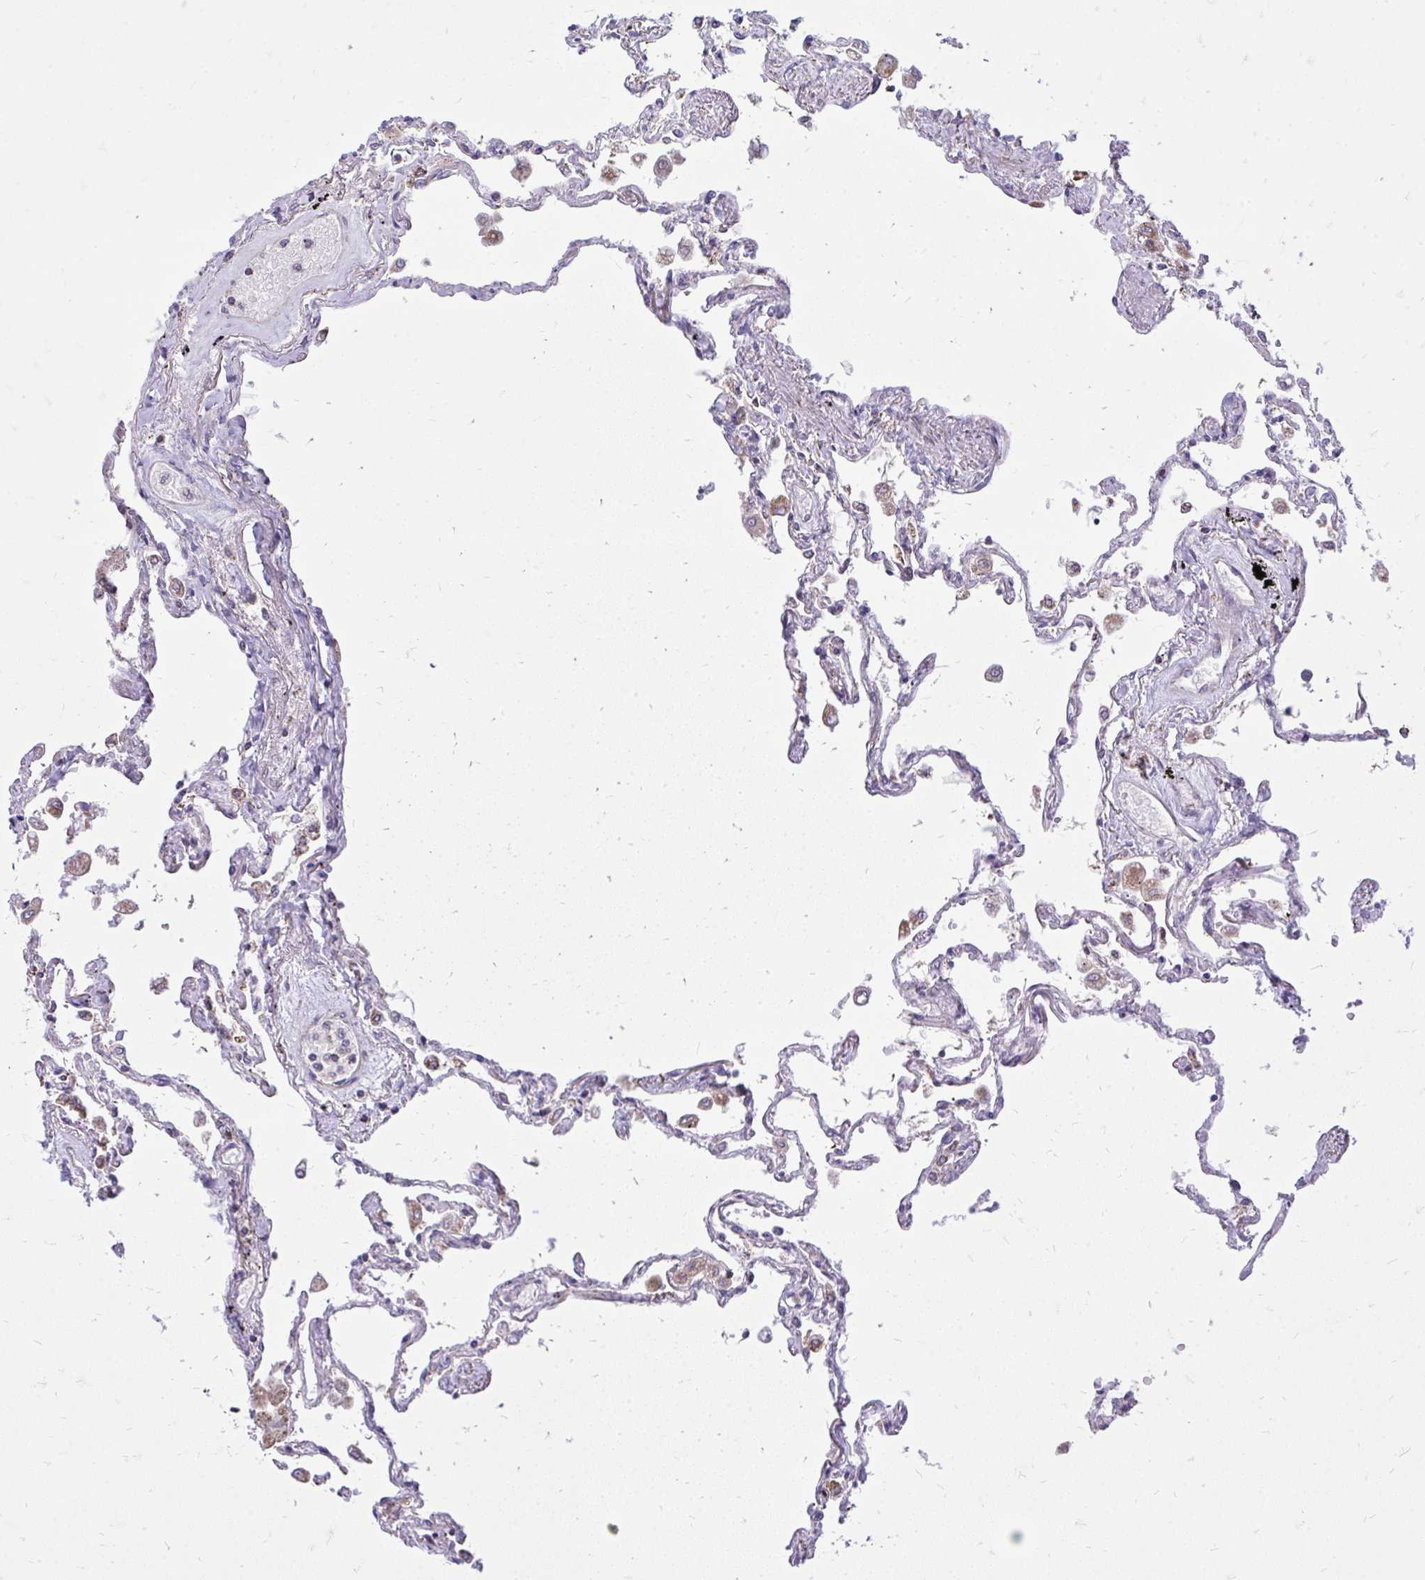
{"staining": {"intensity": "strong", "quantity": "<25%", "location": "cytoplasmic/membranous"}, "tissue": "lung", "cell_type": "Alveolar cells", "image_type": "normal", "snomed": [{"axis": "morphology", "description": "Normal tissue, NOS"}, {"axis": "morphology", "description": "Adenocarcinoma, NOS"}, {"axis": "topography", "description": "Cartilage tissue"}, {"axis": "topography", "description": "Lung"}], "caption": "This is an image of immunohistochemistry staining of unremarkable lung, which shows strong staining in the cytoplasmic/membranous of alveolar cells.", "gene": "SPTBN2", "patient": {"sex": "female", "age": 67}}